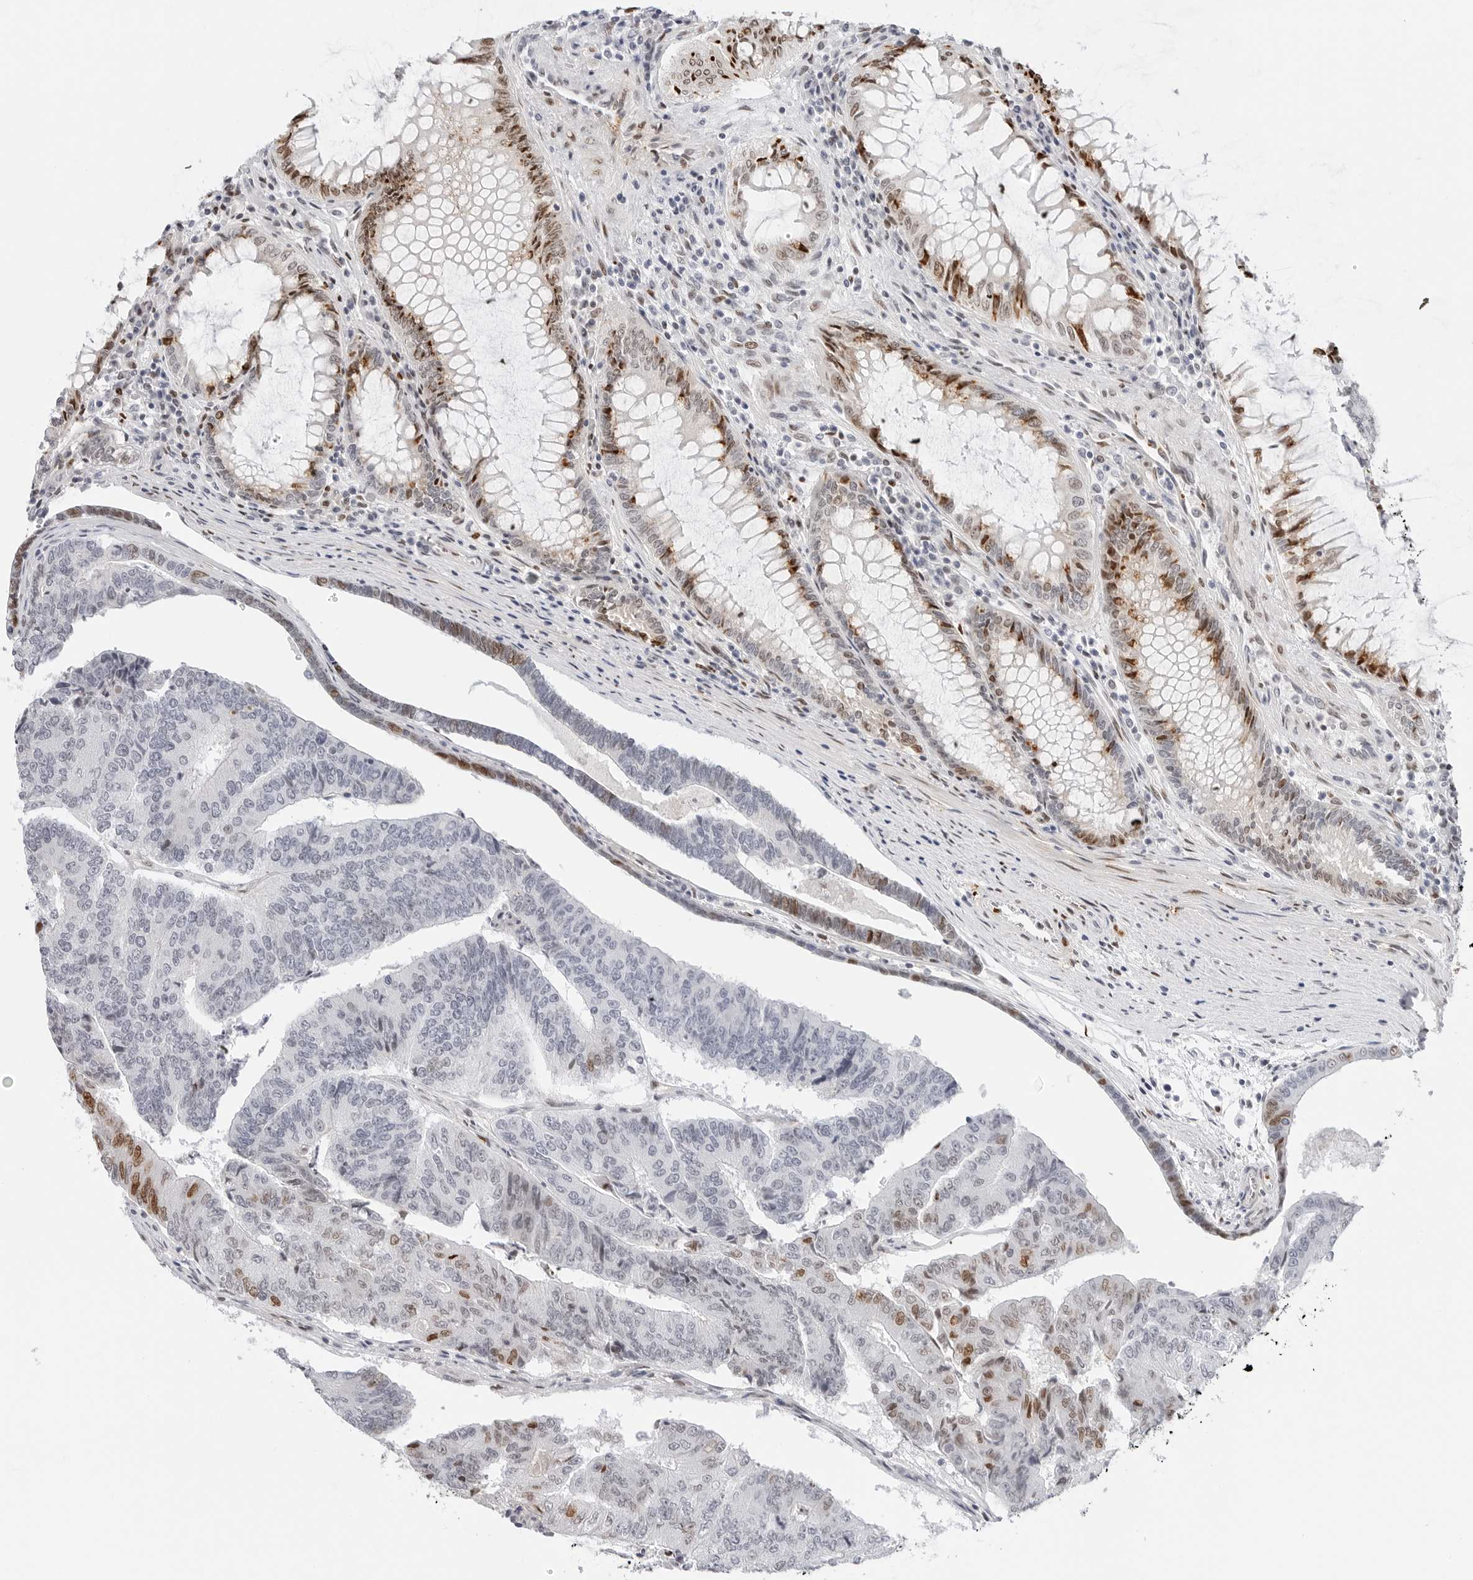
{"staining": {"intensity": "moderate", "quantity": "<25%", "location": "nuclear"}, "tissue": "colorectal cancer", "cell_type": "Tumor cells", "image_type": "cancer", "snomed": [{"axis": "morphology", "description": "Adenocarcinoma, NOS"}, {"axis": "topography", "description": "Colon"}], "caption": "This is a photomicrograph of IHC staining of colorectal adenocarcinoma, which shows moderate staining in the nuclear of tumor cells.", "gene": "SPIDR", "patient": {"sex": "female", "age": 67}}